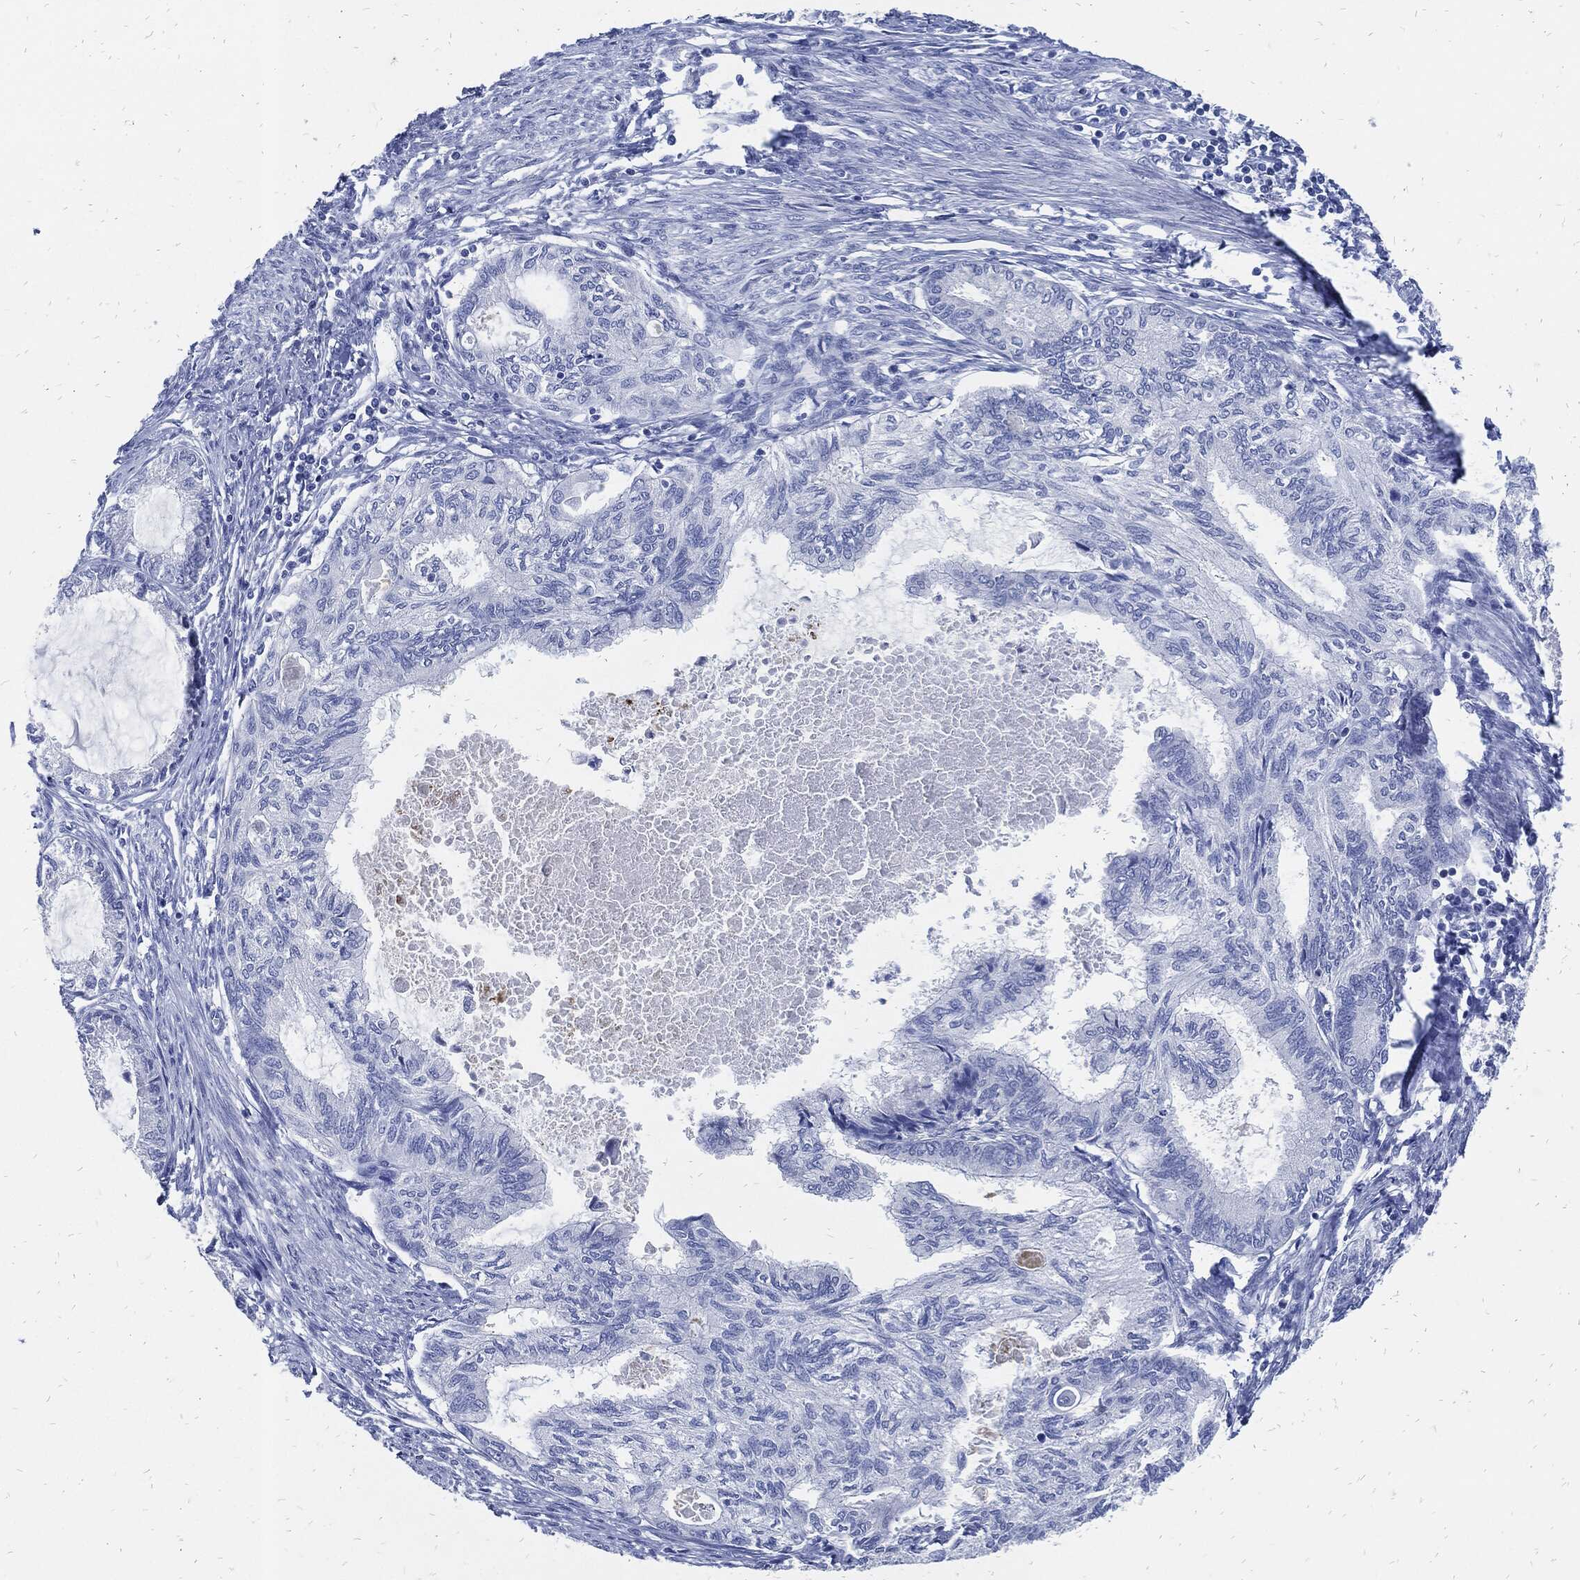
{"staining": {"intensity": "negative", "quantity": "none", "location": "none"}, "tissue": "endometrial cancer", "cell_type": "Tumor cells", "image_type": "cancer", "snomed": [{"axis": "morphology", "description": "Adenocarcinoma, NOS"}, {"axis": "topography", "description": "Endometrium"}], "caption": "IHC image of human endometrial adenocarcinoma stained for a protein (brown), which displays no expression in tumor cells.", "gene": "FABP4", "patient": {"sex": "female", "age": 86}}